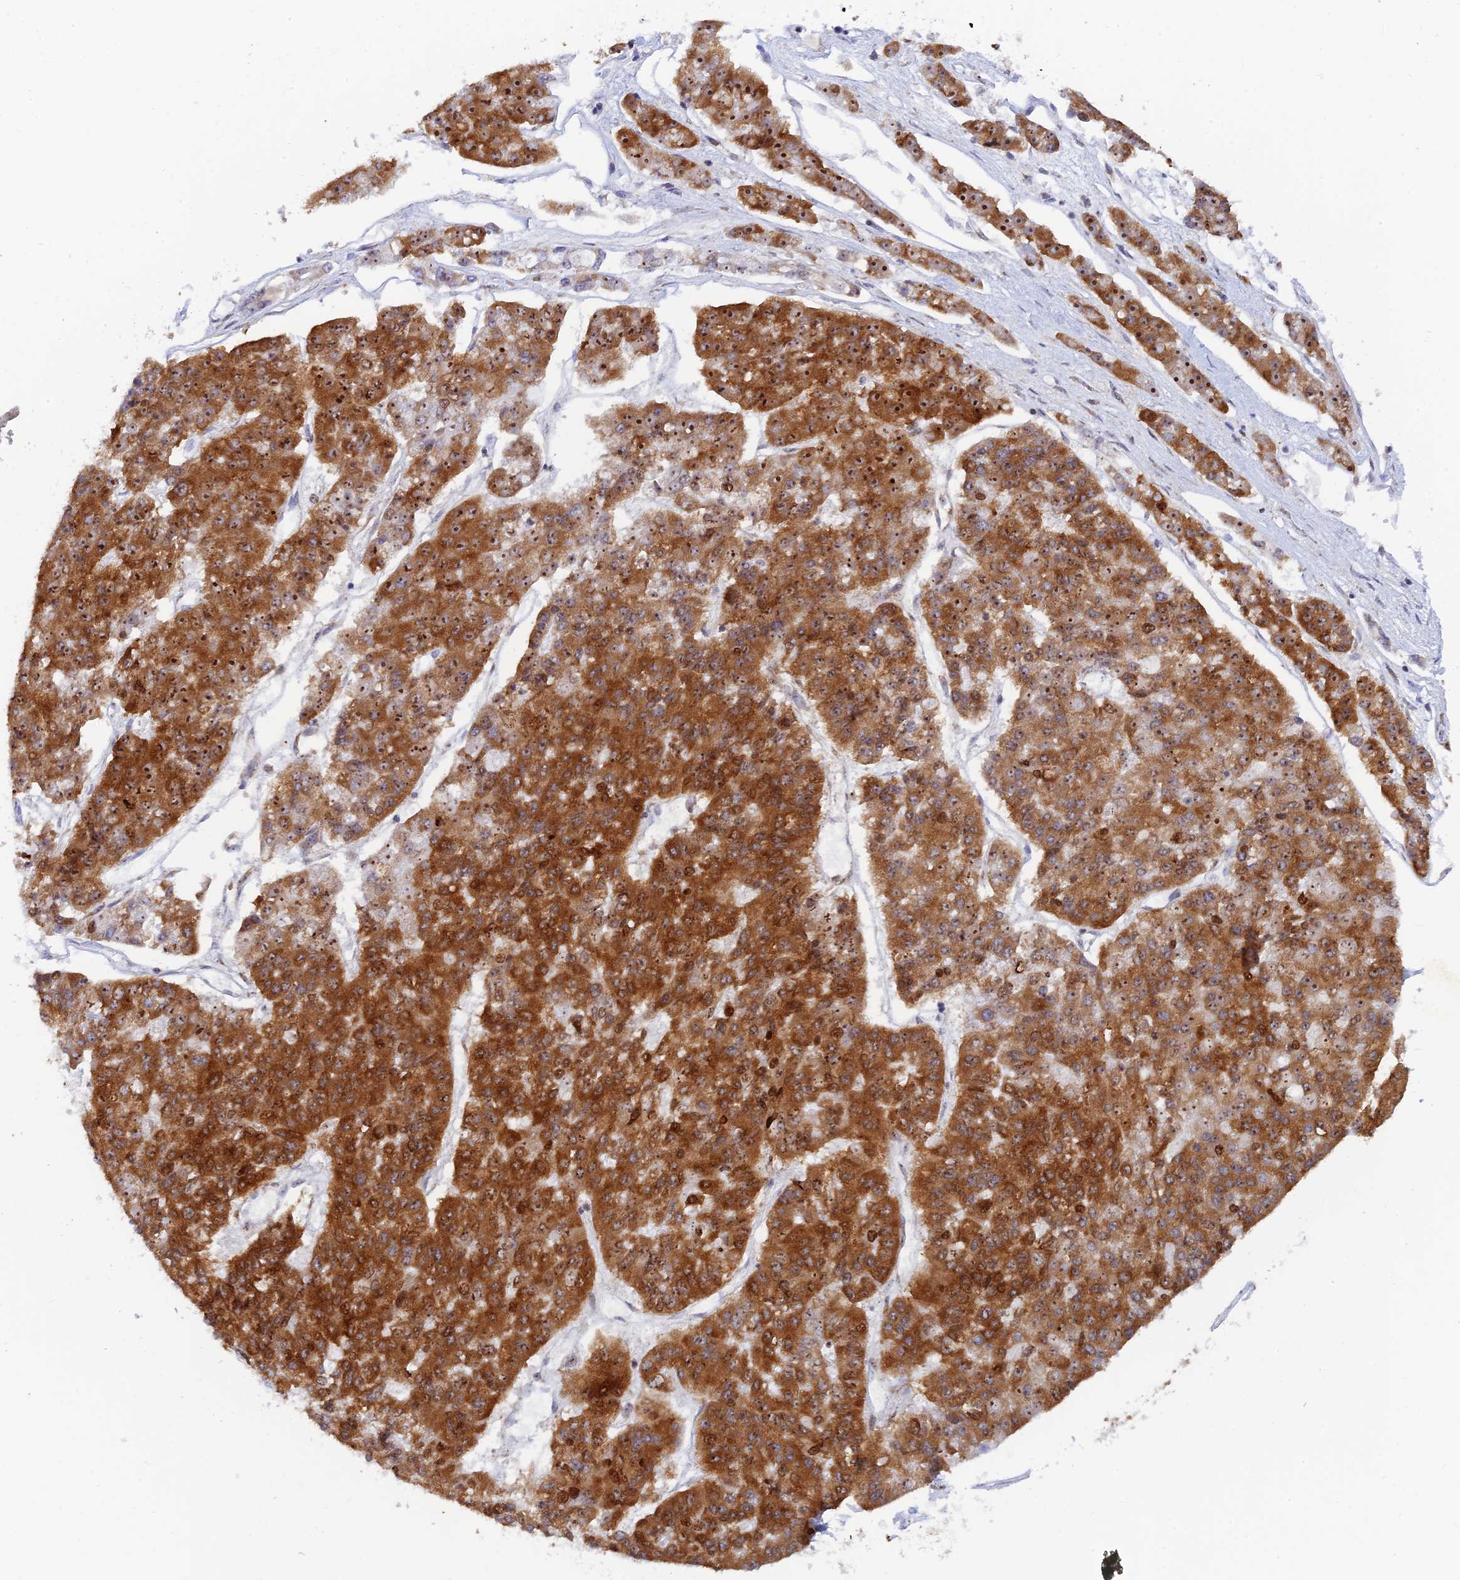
{"staining": {"intensity": "strong", "quantity": ">75%", "location": "cytoplasmic/membranous,nuclear"}, "tissue": "pancreatic cancer", "cell_type": "Tumor cells", "image_type": "cancer", "snomed": [{"axis": "morphology", "description": "Adenocarcinoma, NOS"}, {"axis": "topography", "description": "Pancreas"}], "caption": "IHC histopathology image of pancreatic cancer stained for a protein (brown), which displays high levels of strong cytoplasmic/membranous and nuclear staining in approximately >75% of tumor cells.", "gene": "RSL1D1", "patient": {"sex": "male", "age": 50}}